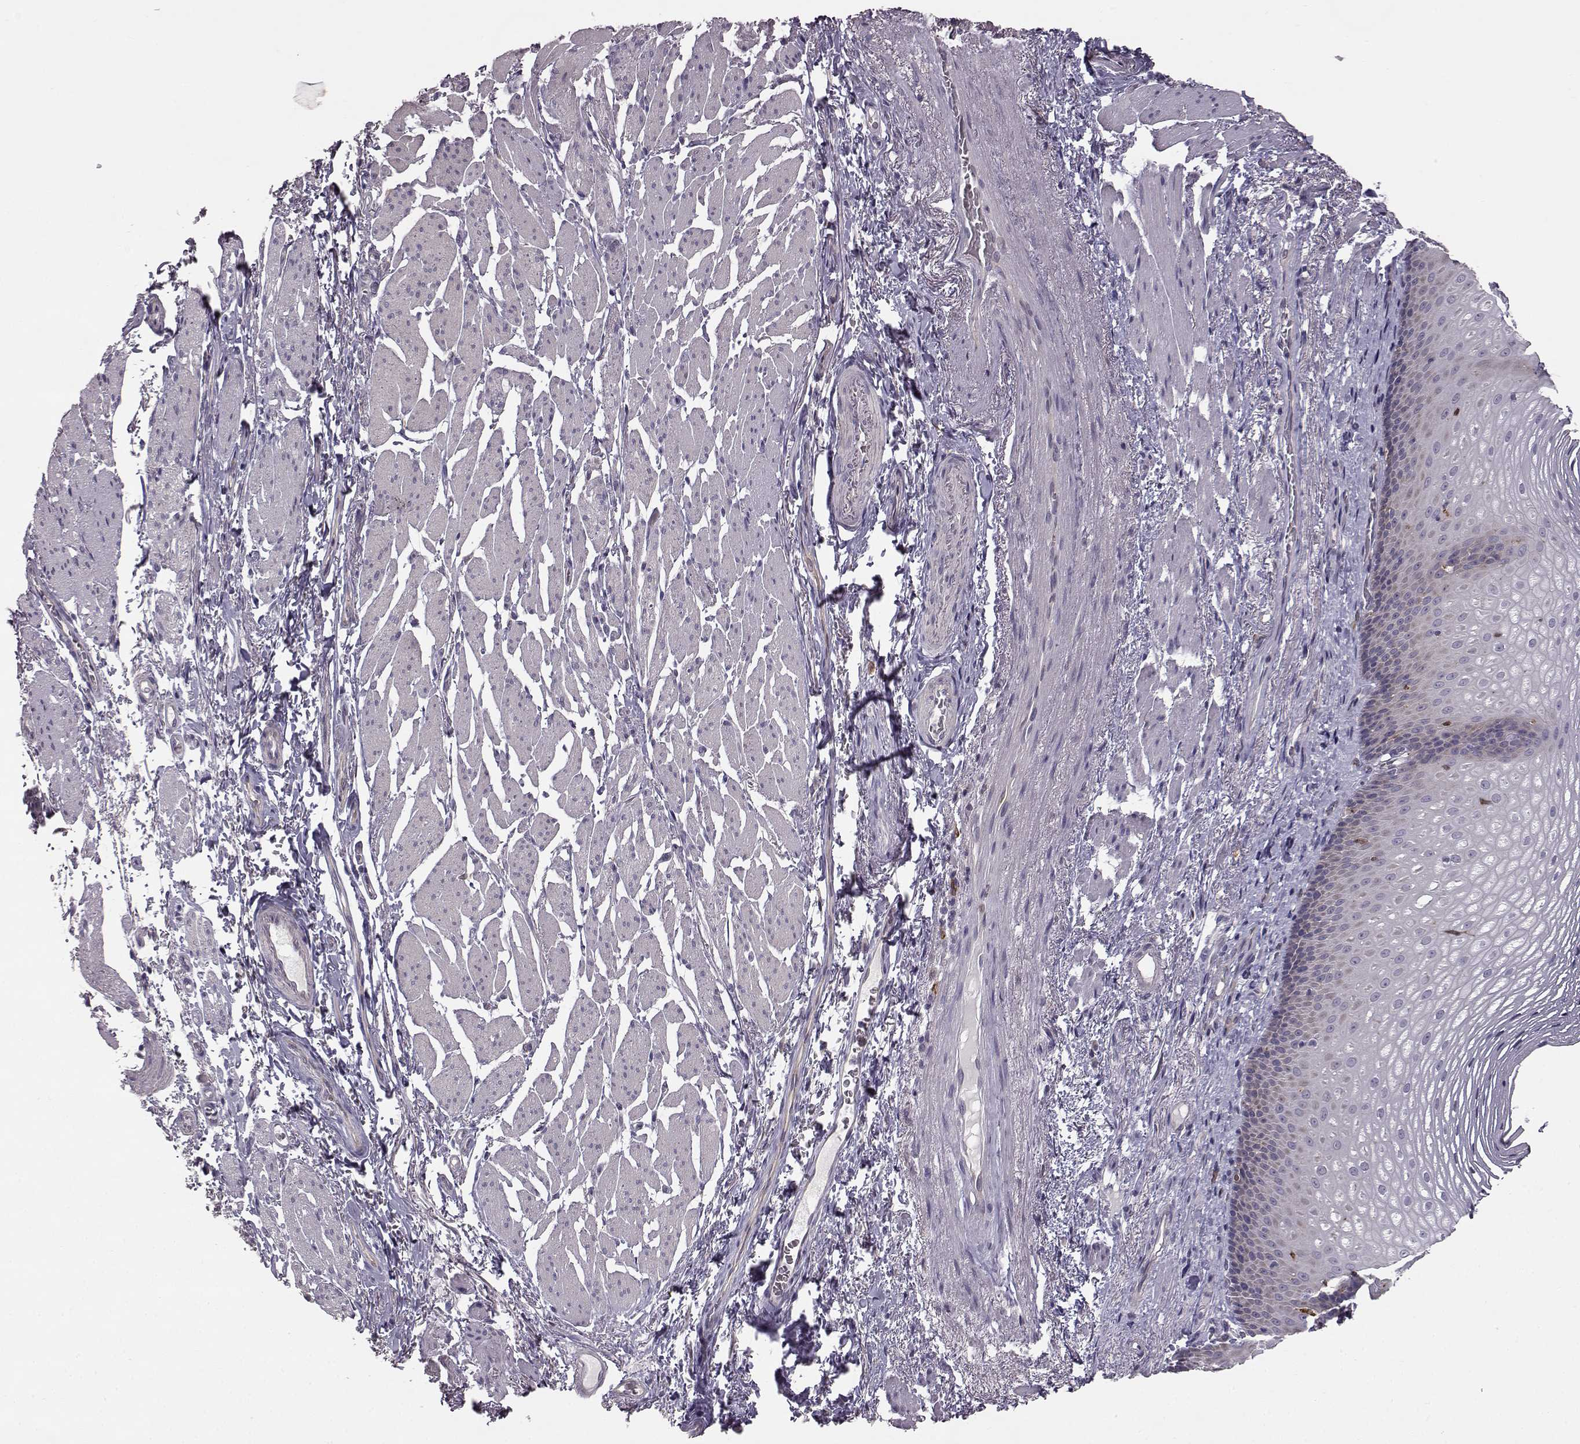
{"staining": {"intensity": "weak", "quantity": "<25%", "location": "cytoplasmic/membranous"}, "tissue": "esophagus", "cell_type": "Squamous epithelial cells", "image_type": "normal", "snomed": [{"axis": "morphology", "description": "Normal tissue, NOS"}, {"axis": "topography", "description": "Esophagus"}], "caption": "Immunohistochemistry (IHC) of unremarkable human esophagus demonstrates no expression in squamous epithelial cells. (DAB immunohistochemistry (IHC), high magnification).", "gene": "SPAG17", "patient": {"sex": "male", "age": 76}}